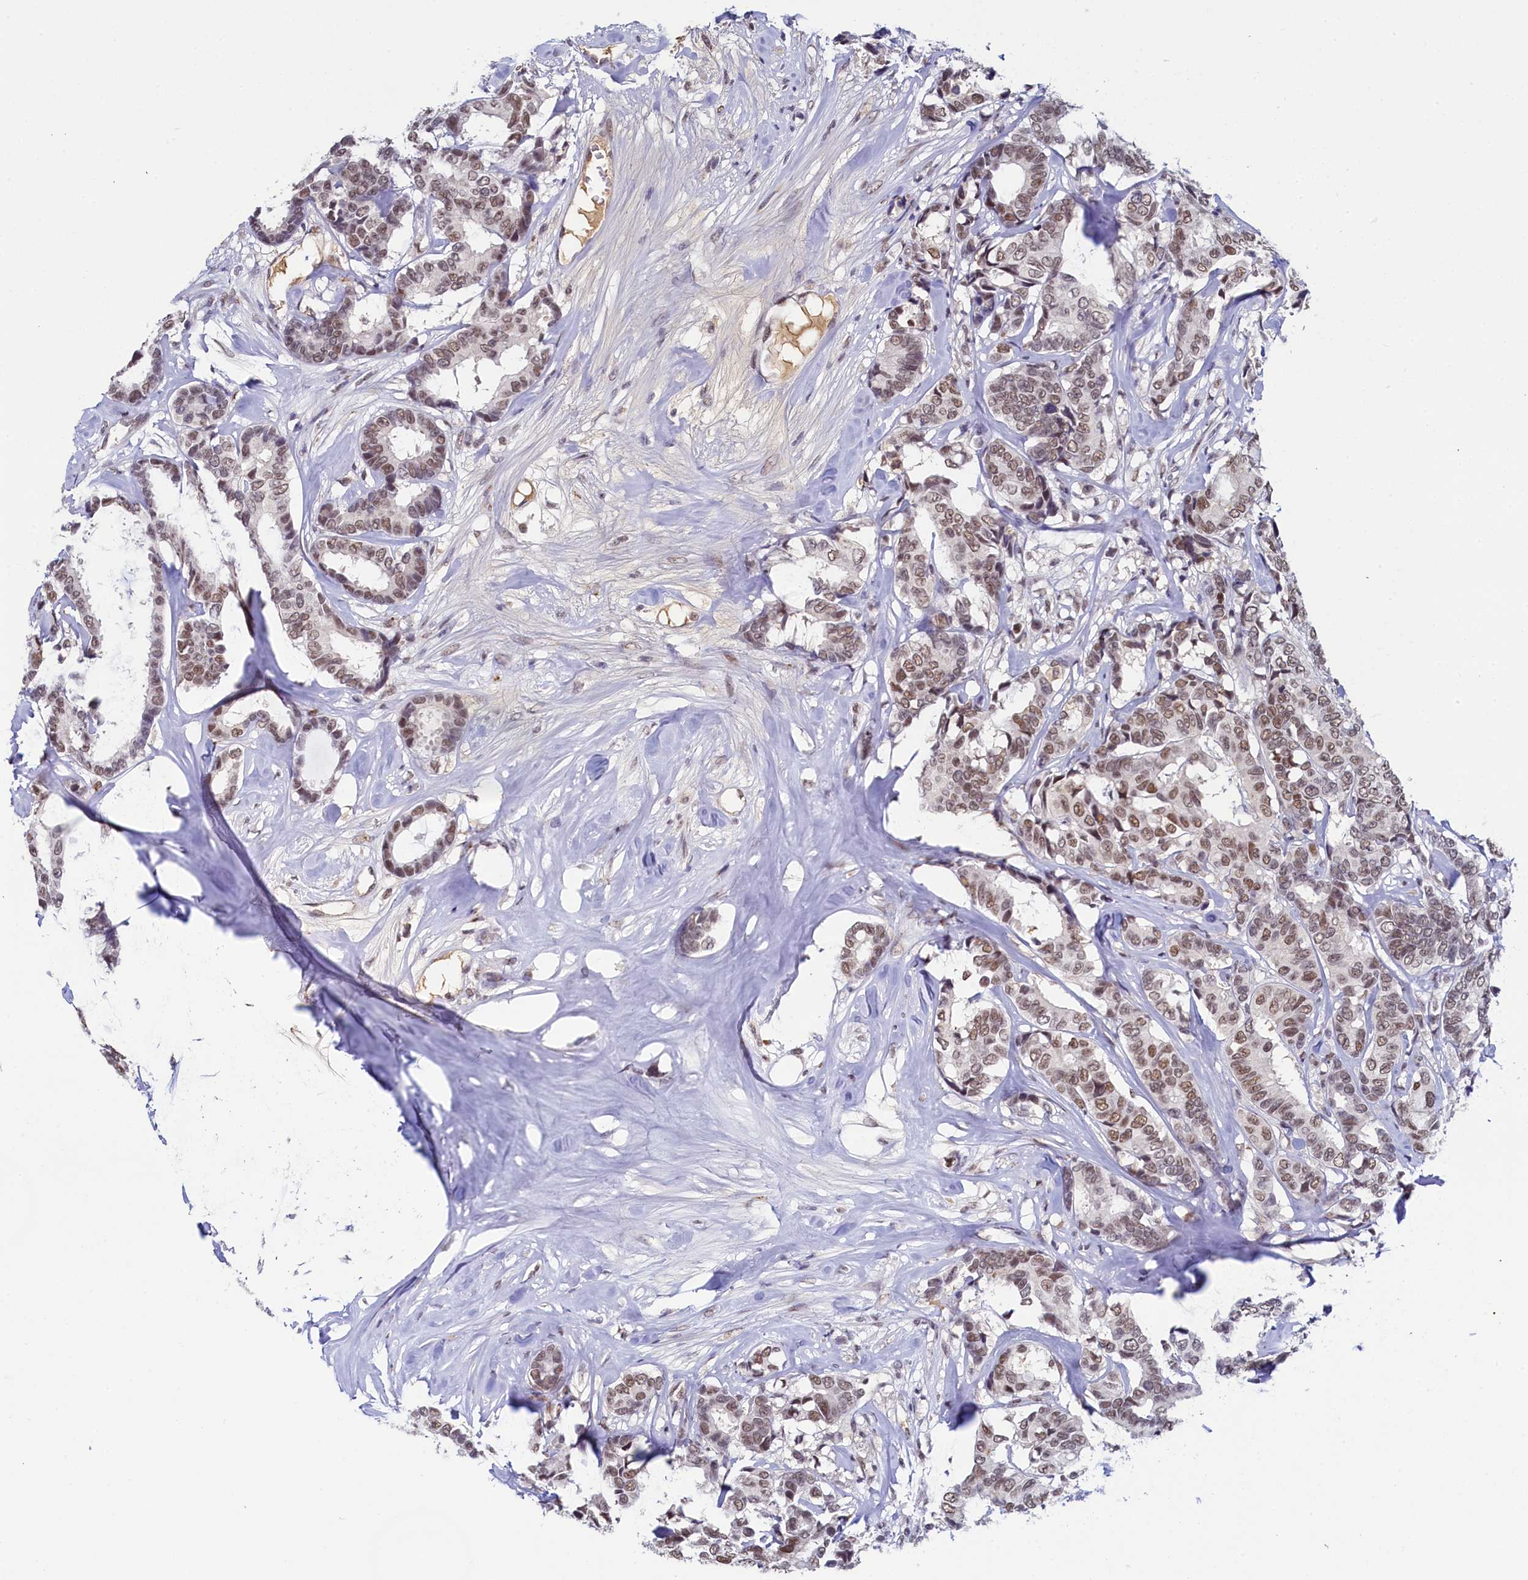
{"staining": {"intensity": "moderate", "quantity": ">75%", "location": "nuclear"}, "tissue": "breast cancer", "cell_type": "Tumor cells", "image_type": "cancer", "snomed": [{"axis": "morphology", "description": "Duct carcinoma"}, {"axis": "topography", "description": "Breast"}], "caption": "There is medium levels of moderate nuclear staining in tumor cells of breast cancer (intraductal carcinoma), as demonstrated by immunohistochemical staining (brown color).", "gene": "INTS14", "patient": {"sex": "female", "age": 87}}